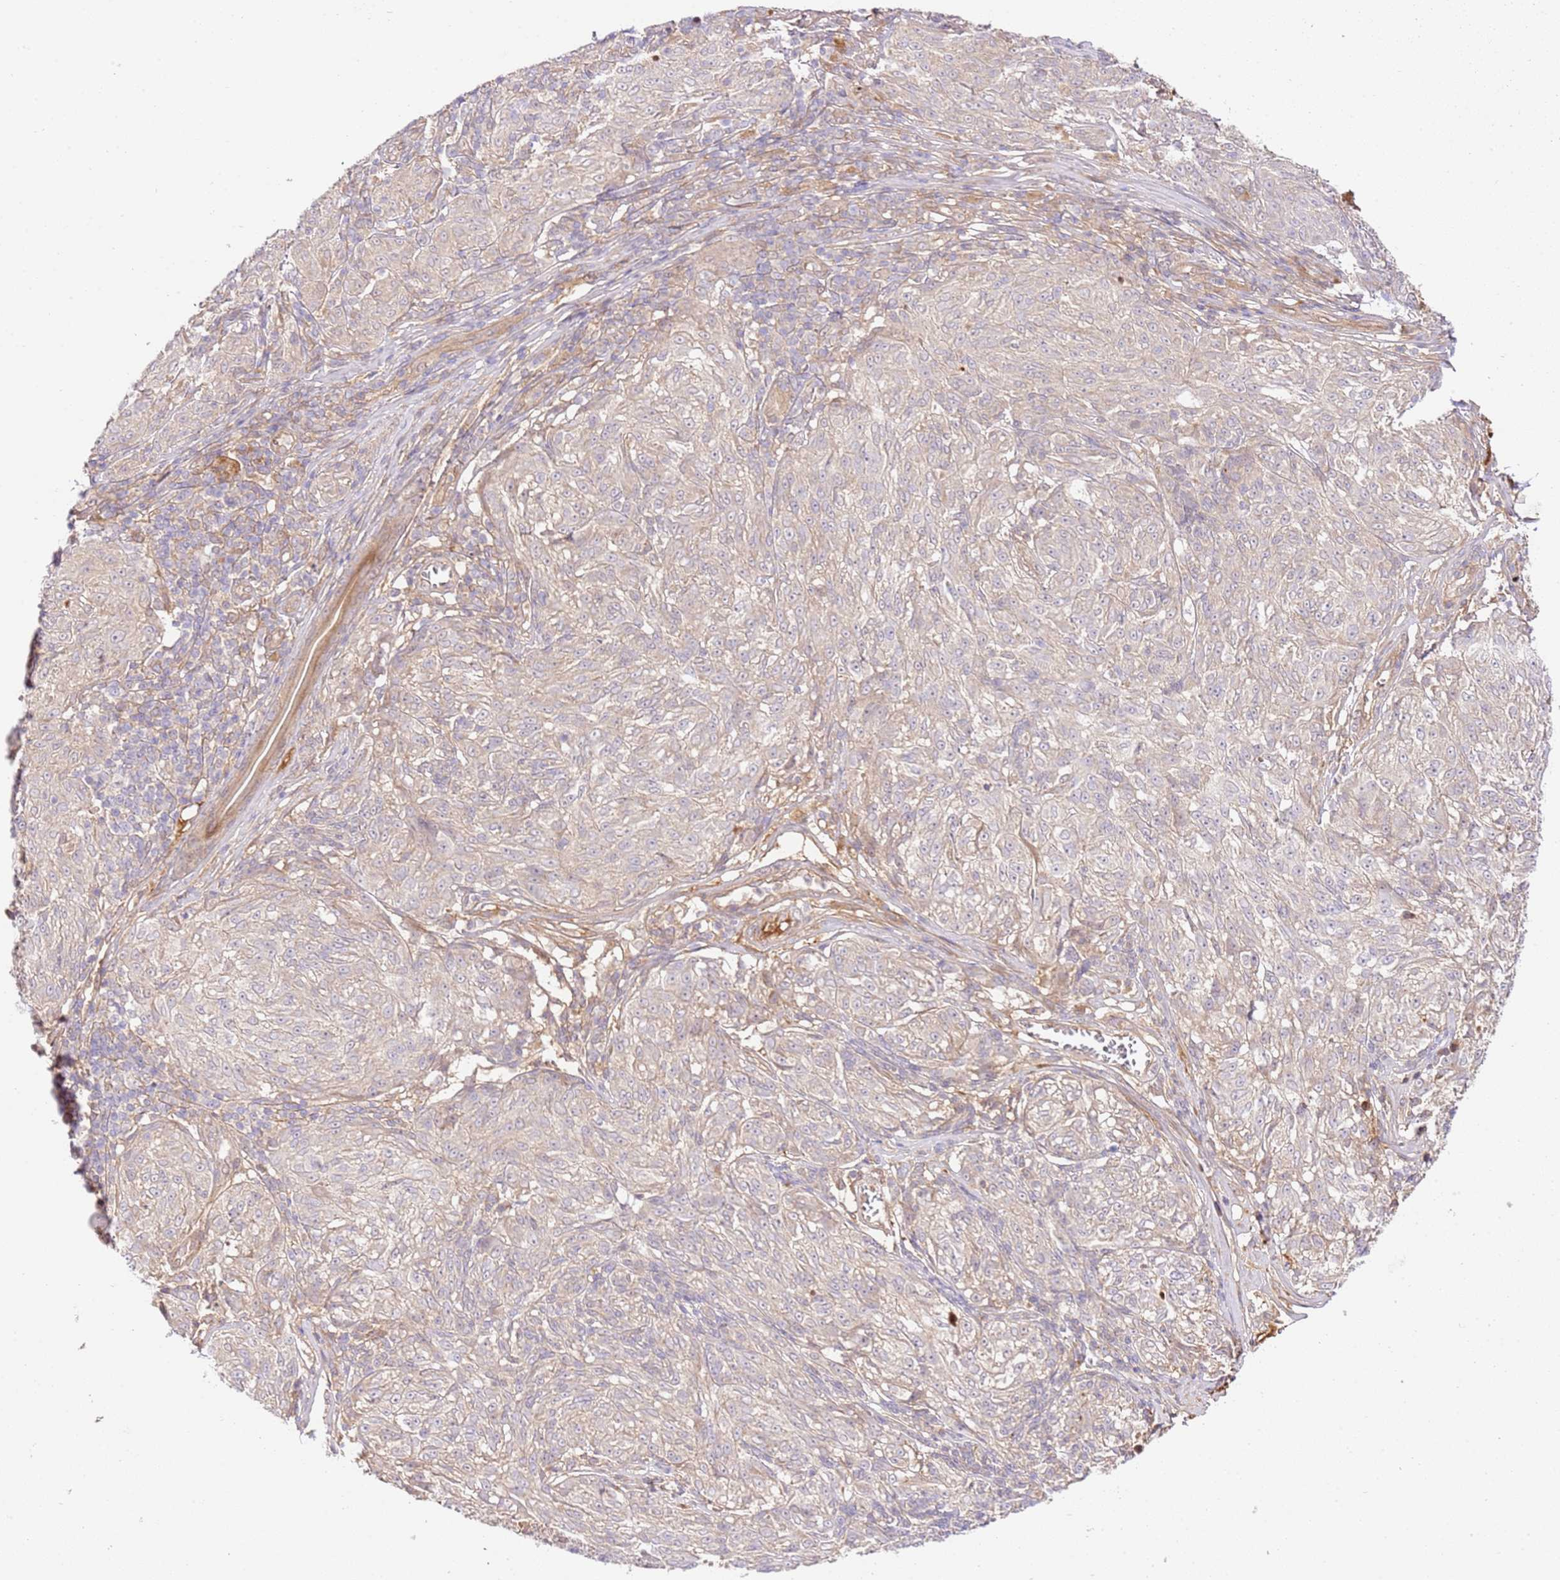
{"staining": {"intensity": "negative", "quantity": "none", "location": "none"}, "tissue": "melanoma", "cell_type": "Tumor cells", "image_type": "cancer", "snomed": [{"axis": "morphology", "description": "Malignant melanoma, NOS"}, {"axis": "topography", "description": "Skin"}], "caption": "An image of human melanoma is negative for staining in tumor cells.", "gene": "C8G", "patient": {"sex": "female", "age": 63}}